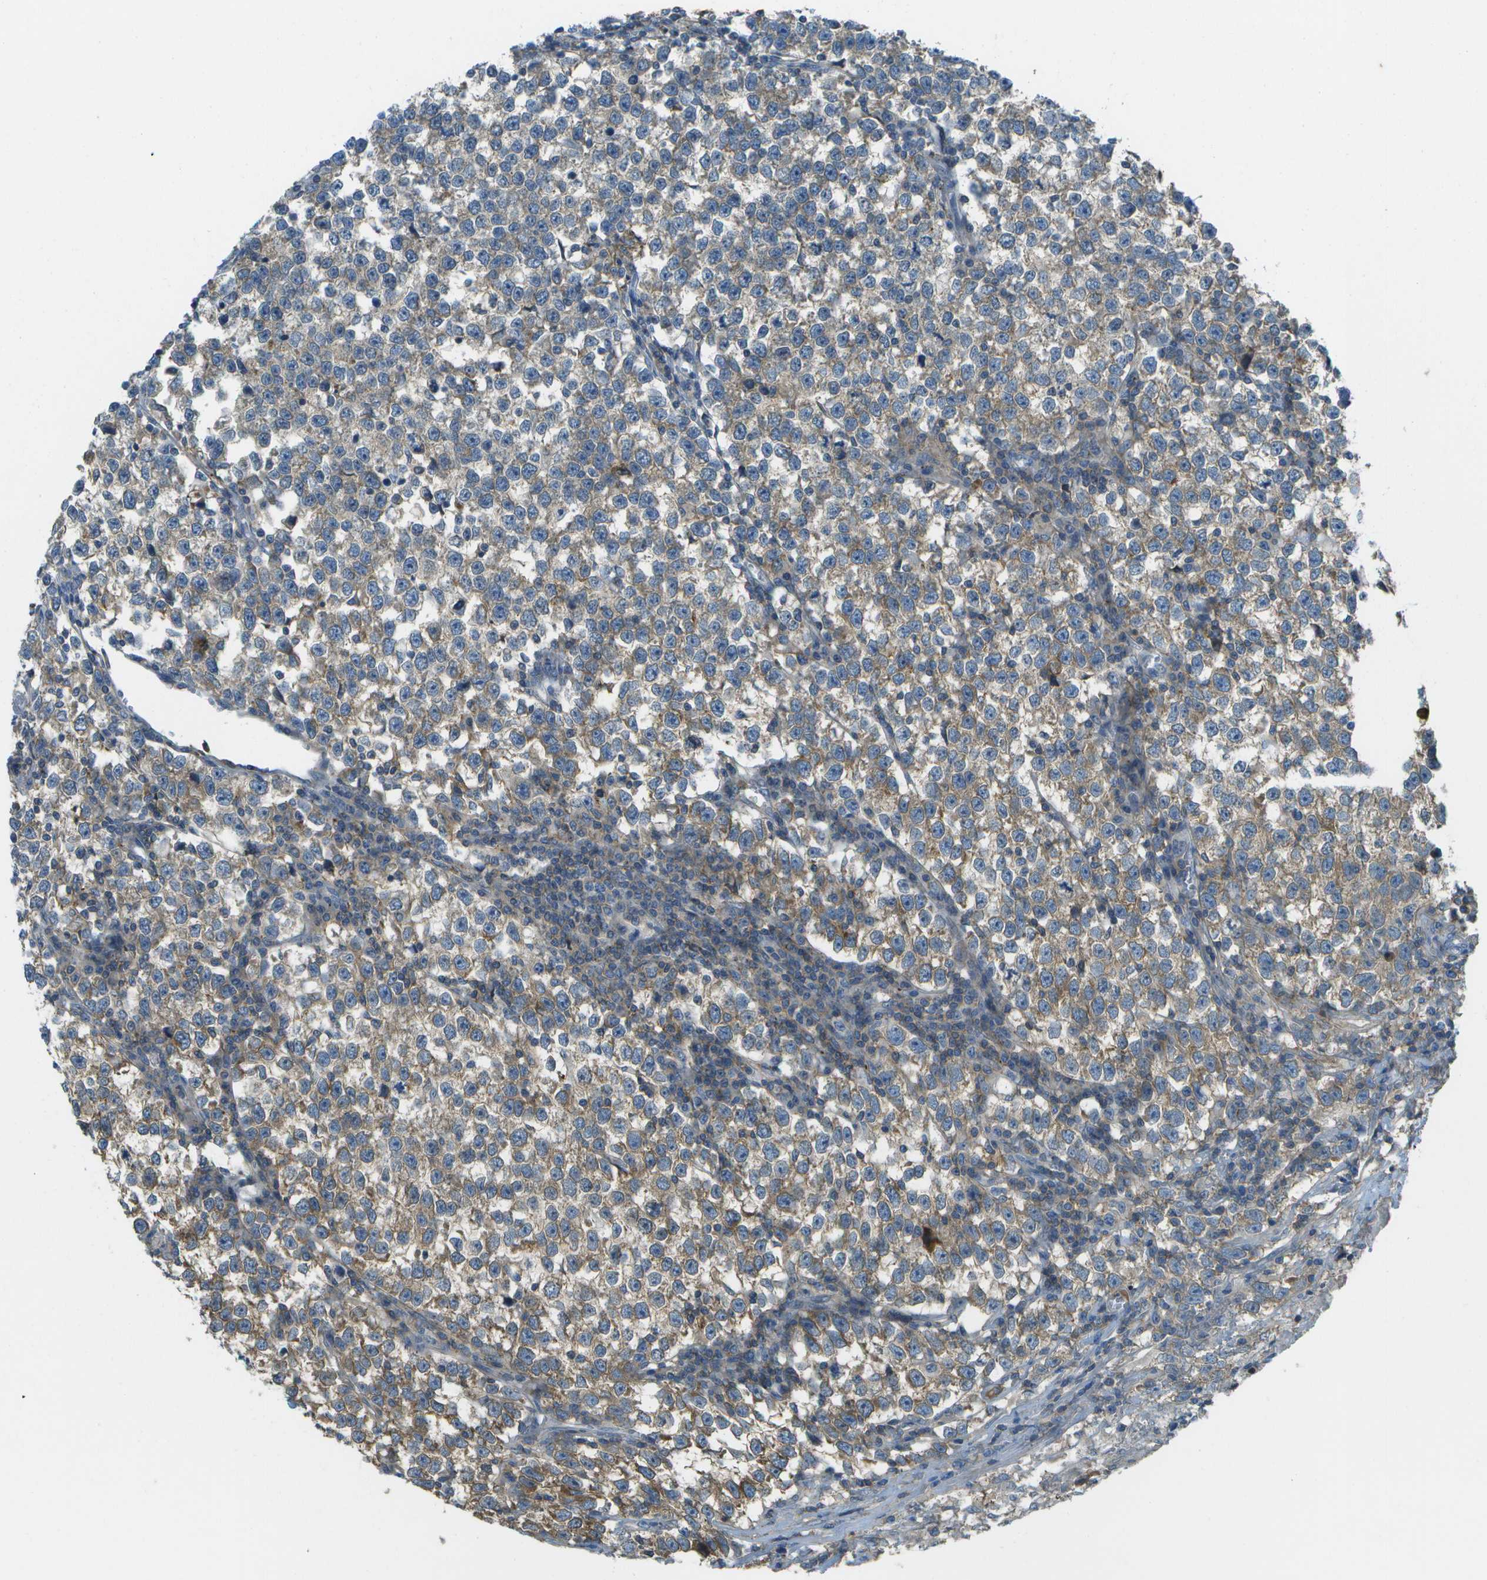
{"staining": {"intensity": "moderate", "quantity": "25%-75%", "location": "cytoplasmic/membranous"}, "tissue": "testis cancer", "cell_type": "Tumor cells", "image_type": "cancer", "snomed": [{"axis": "morphology", "description": "Normal tissue, NOS"}, {"axis": "morphology", "description": "Seminoma, NOS"}, {"axis": "topography", "description": "Testis"}], "caption": "Moderate cytoplasmic/membranous staining for a protein is seen in about 25%-75% of tumor cells of testis cancer (seminoma) using IHC.", "gene": "LRRC66", "patient": {"sex": "male", "age": 43}}